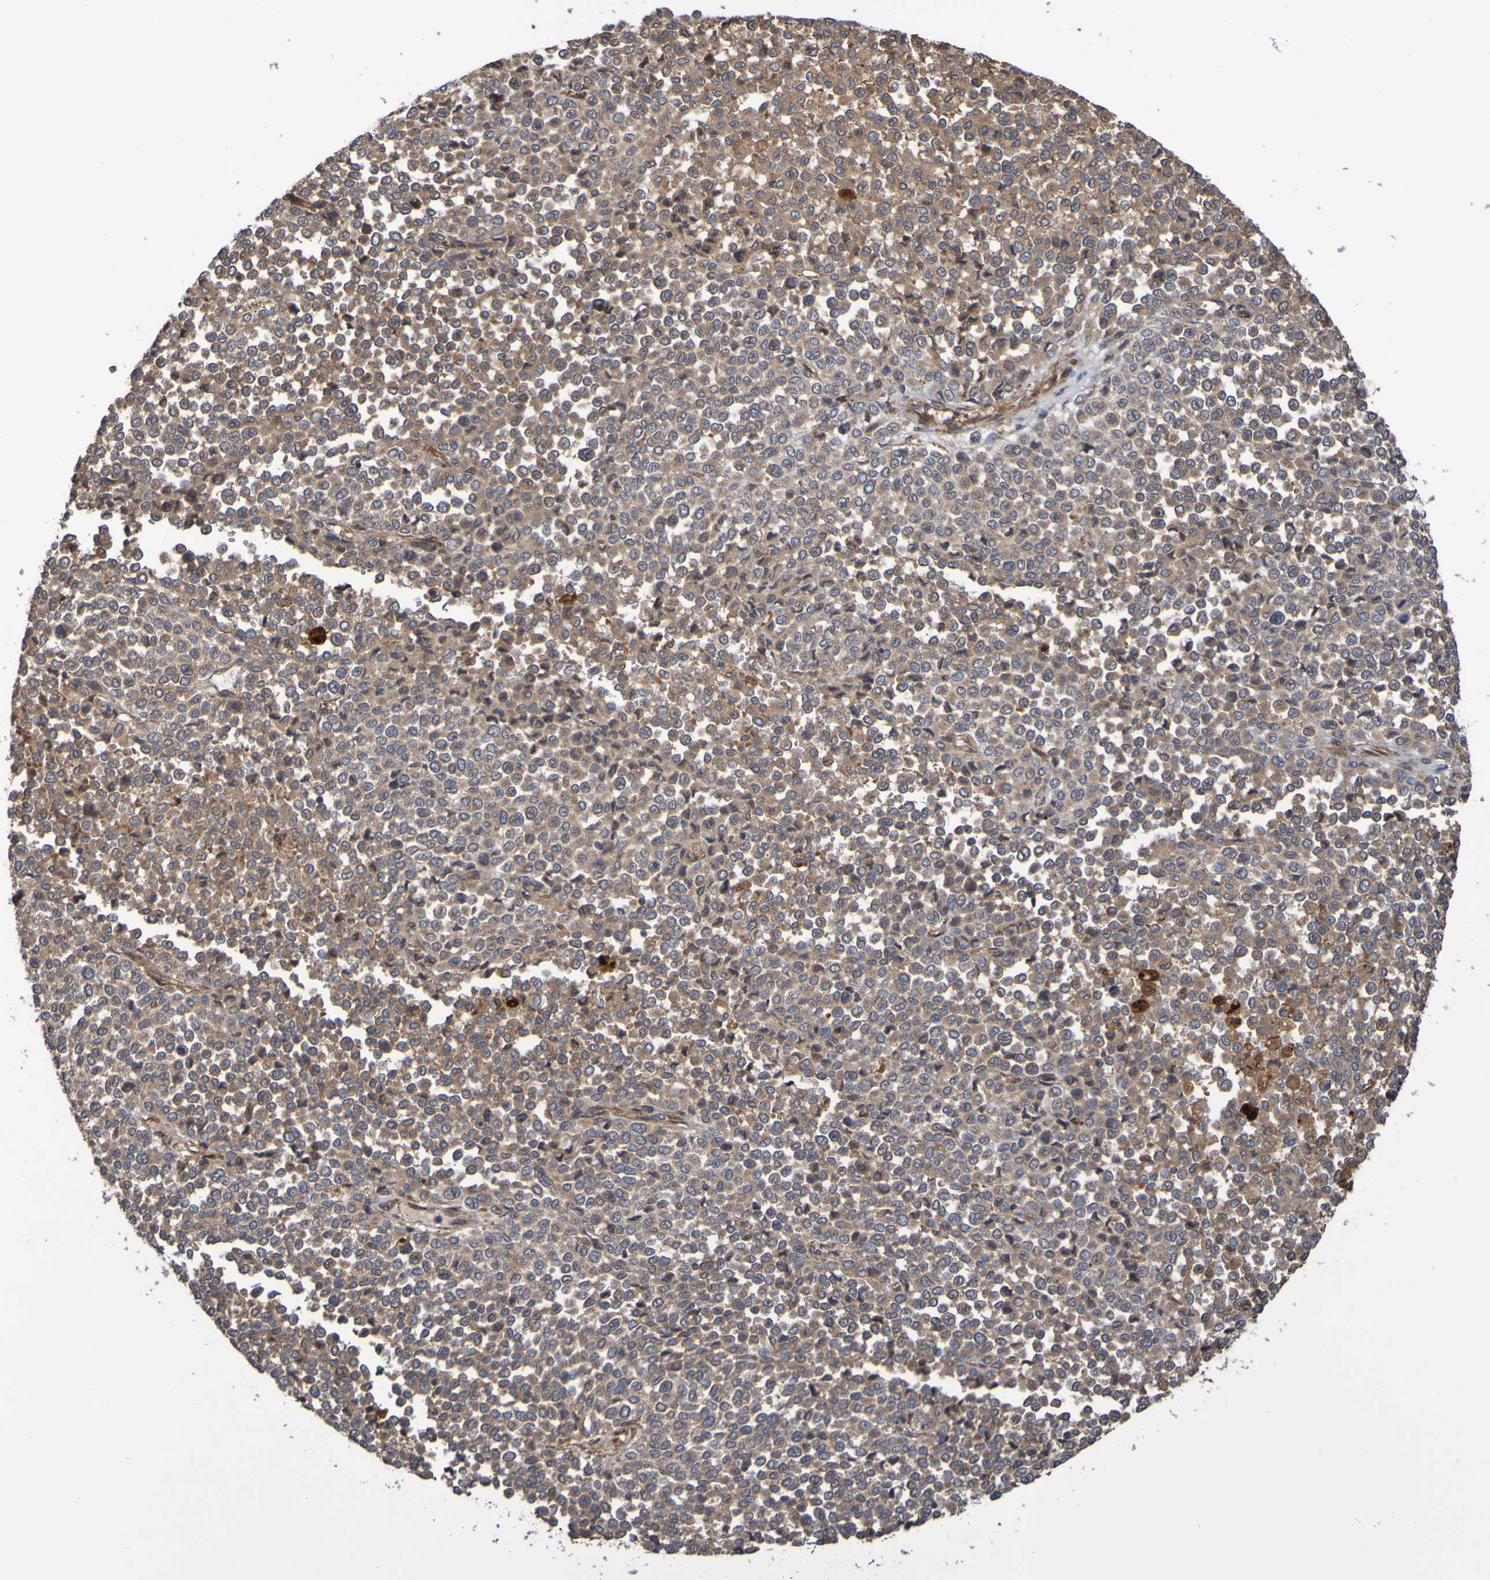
{"staining": {"intensity": "weak", "quantity": ">75%", "location": "cytoplasmic/membranous"}, "tissue": "melanoma", "cell_type": "Tumor cells", "image_type": "cancer", "snomed": [{"axis": "morphology", "description": "Malignant melanoma, Metastatic site"}, {"axis": "topography", "description": "Pancreas"}], "caption": "High-power microscopy captured an immunohistochemistry micrograph of melanoma, revealing weak cytoplasmic/membranous positivity in approximately >75% of tumor cells. (brown staining indicates protein expression, while blue staining denotes nuclei).", "gene": "UCN", "patient": {"sex": "female", "age": 30}}